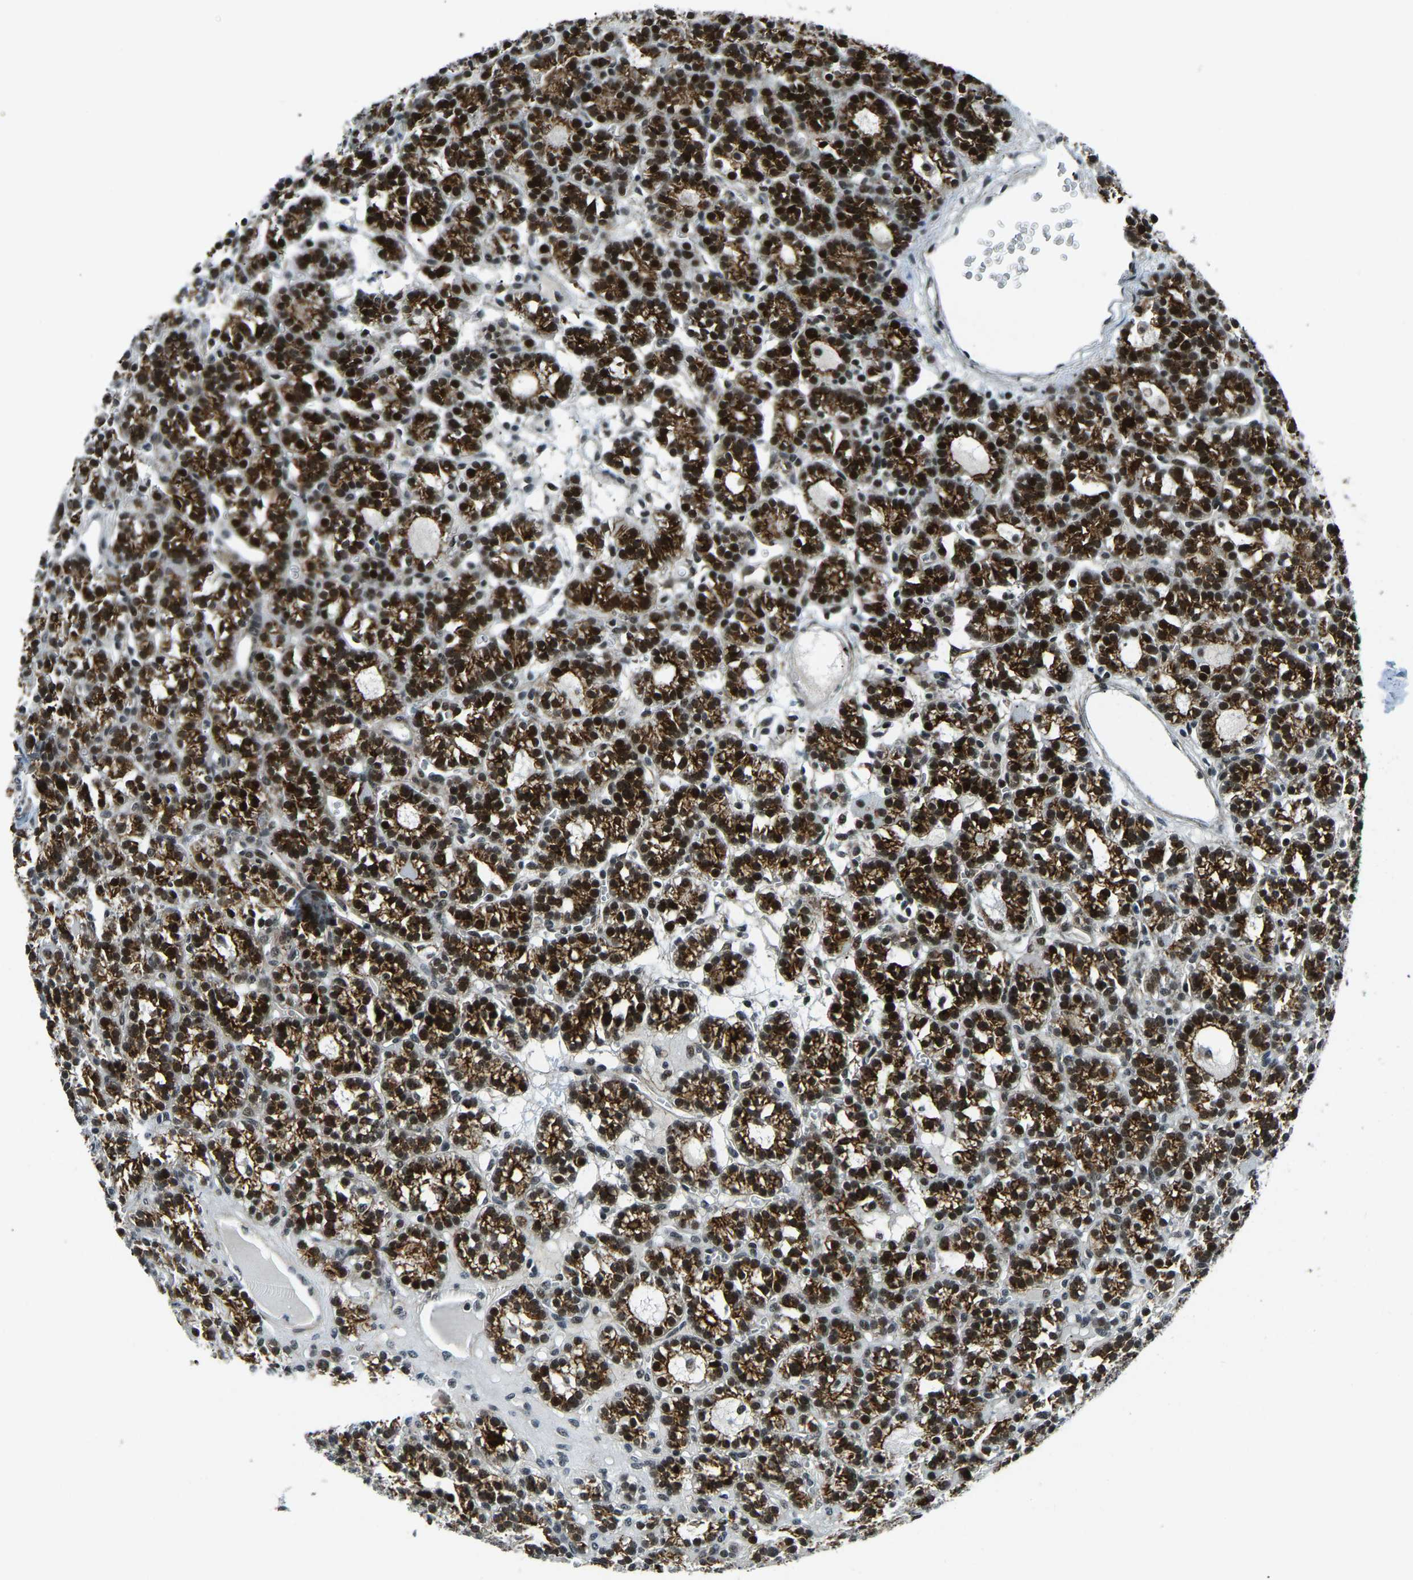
{"staining": {"intensity": "strong", "quantity": ">75%", "location": "cytoplasmic/membranous,nuclear"}, "tissue": "parathyroid gland", "cell_type": "Glandular cells", "image_type": "normal", "snomed": [{"axis": "morphology", "description": "Normal tissue, NOS"}, {"axis": "morphology", "description": "Adenoma, NOS"}, {"axis": "topography", "description": "Parathyroid gland"}], "caption": "Immunohistochemistry (DAB (3,3'-diaminobenzidine)) staining of unremarkable human parathyroid gland displays strong cytoplasmic/membranous,nuclear protein positivity in approximately >75% of glandular cells.", "gene": "PRCC", "patient": {"sex": "female", "age": 58}}